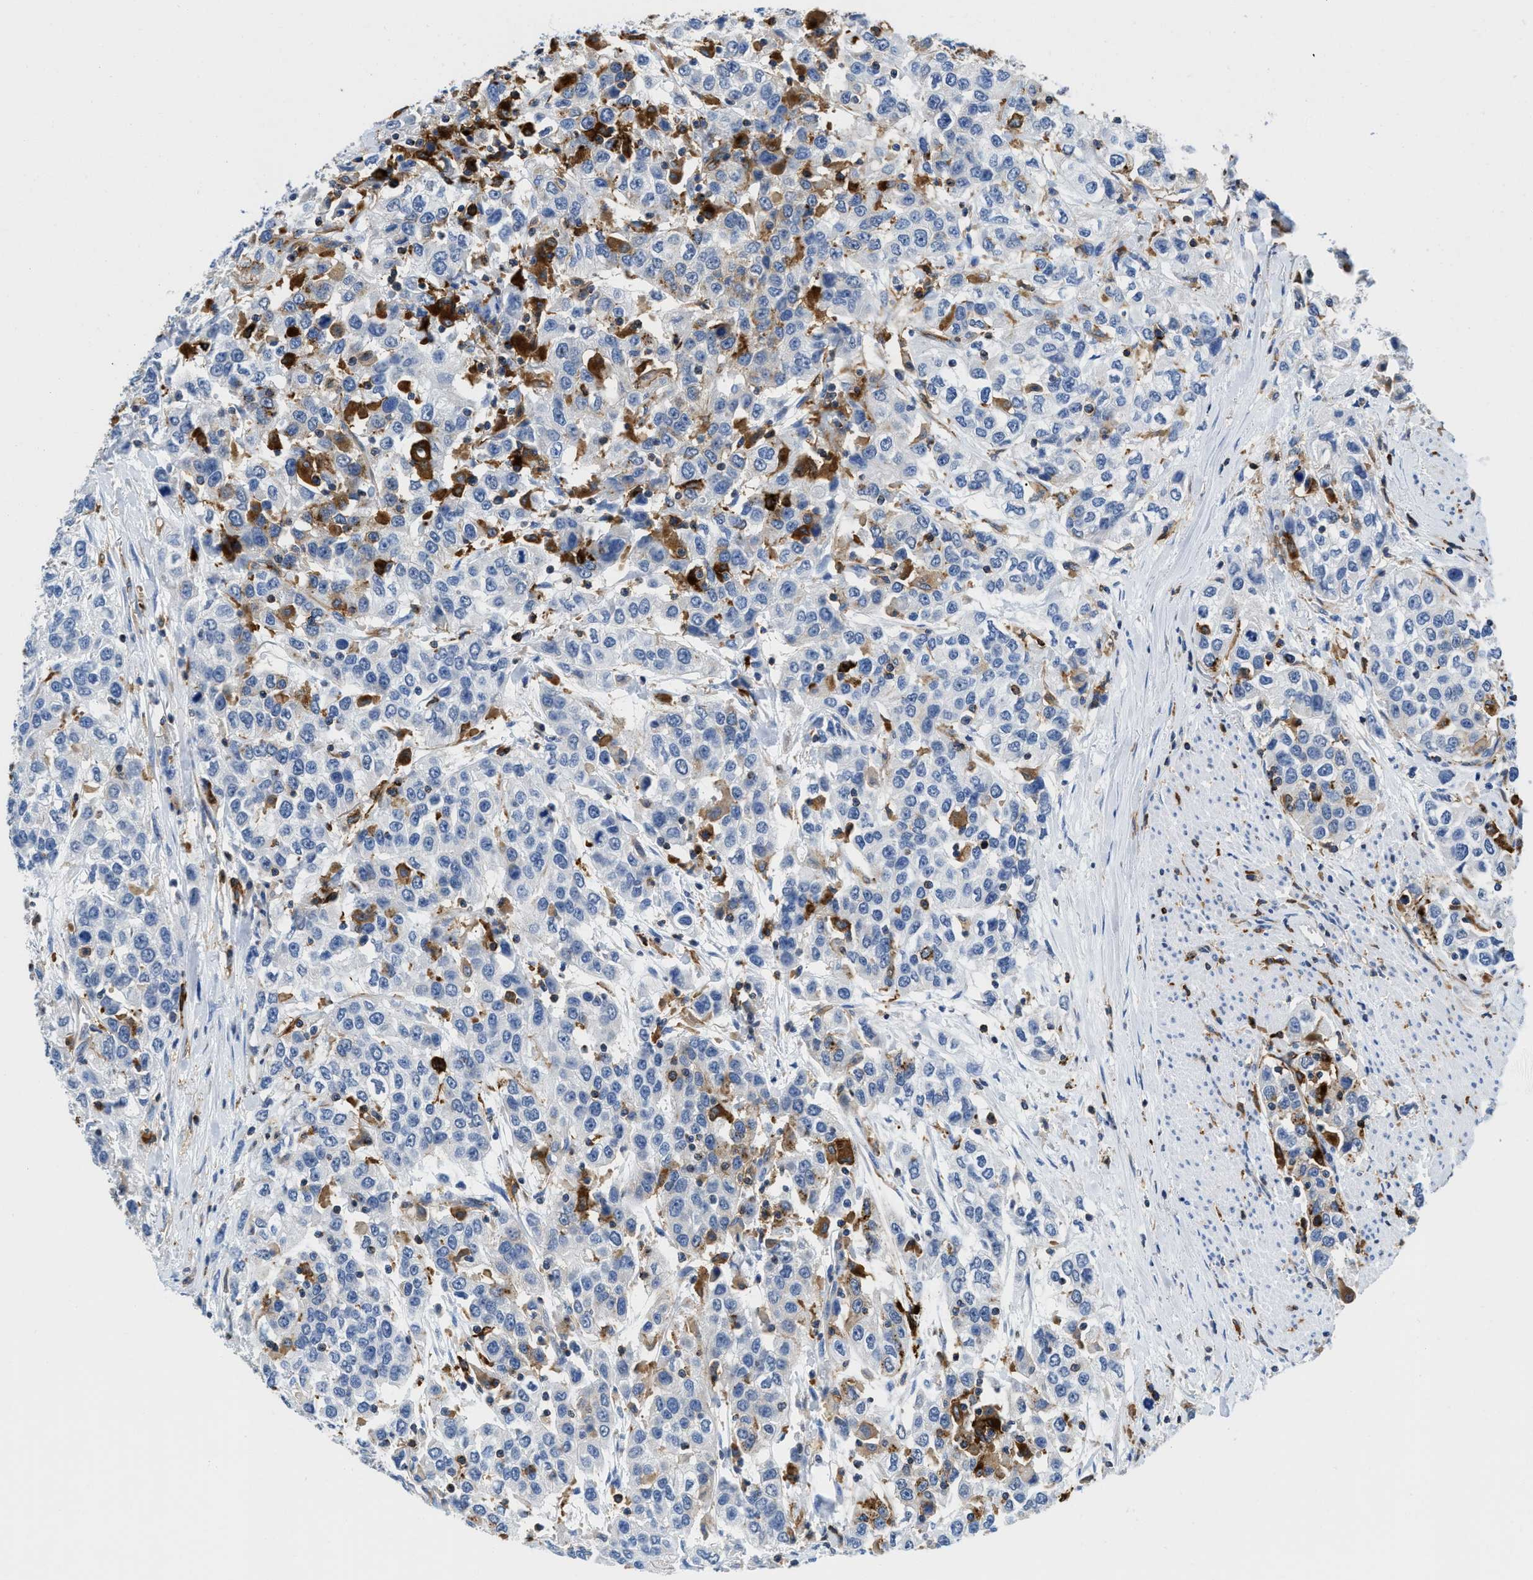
{"staining": {"intensity": "moderate", "quantity": "<25%", "location": "cytoplasmic/membranous"}, "tissue": "urothelial cancer", "cell_type": "Tumor cells", "image_type": "cancer", "snomed": [{"axis": "morphology", "description": "Urothelial carcinoma, High grade"}, {"axis": "topography", "description": "Urinary bladder"}], "caption": "An immunohistochemistry (IHC) histopathology image of neoplastic tissue is shown. Protein staining in brown shows moderate cytoplasmic/membranous positivity in high-grade urothelial carcinoma within tumor cells.", "gene": "CD226", "patient": {"sex": "female", "age": 80}}